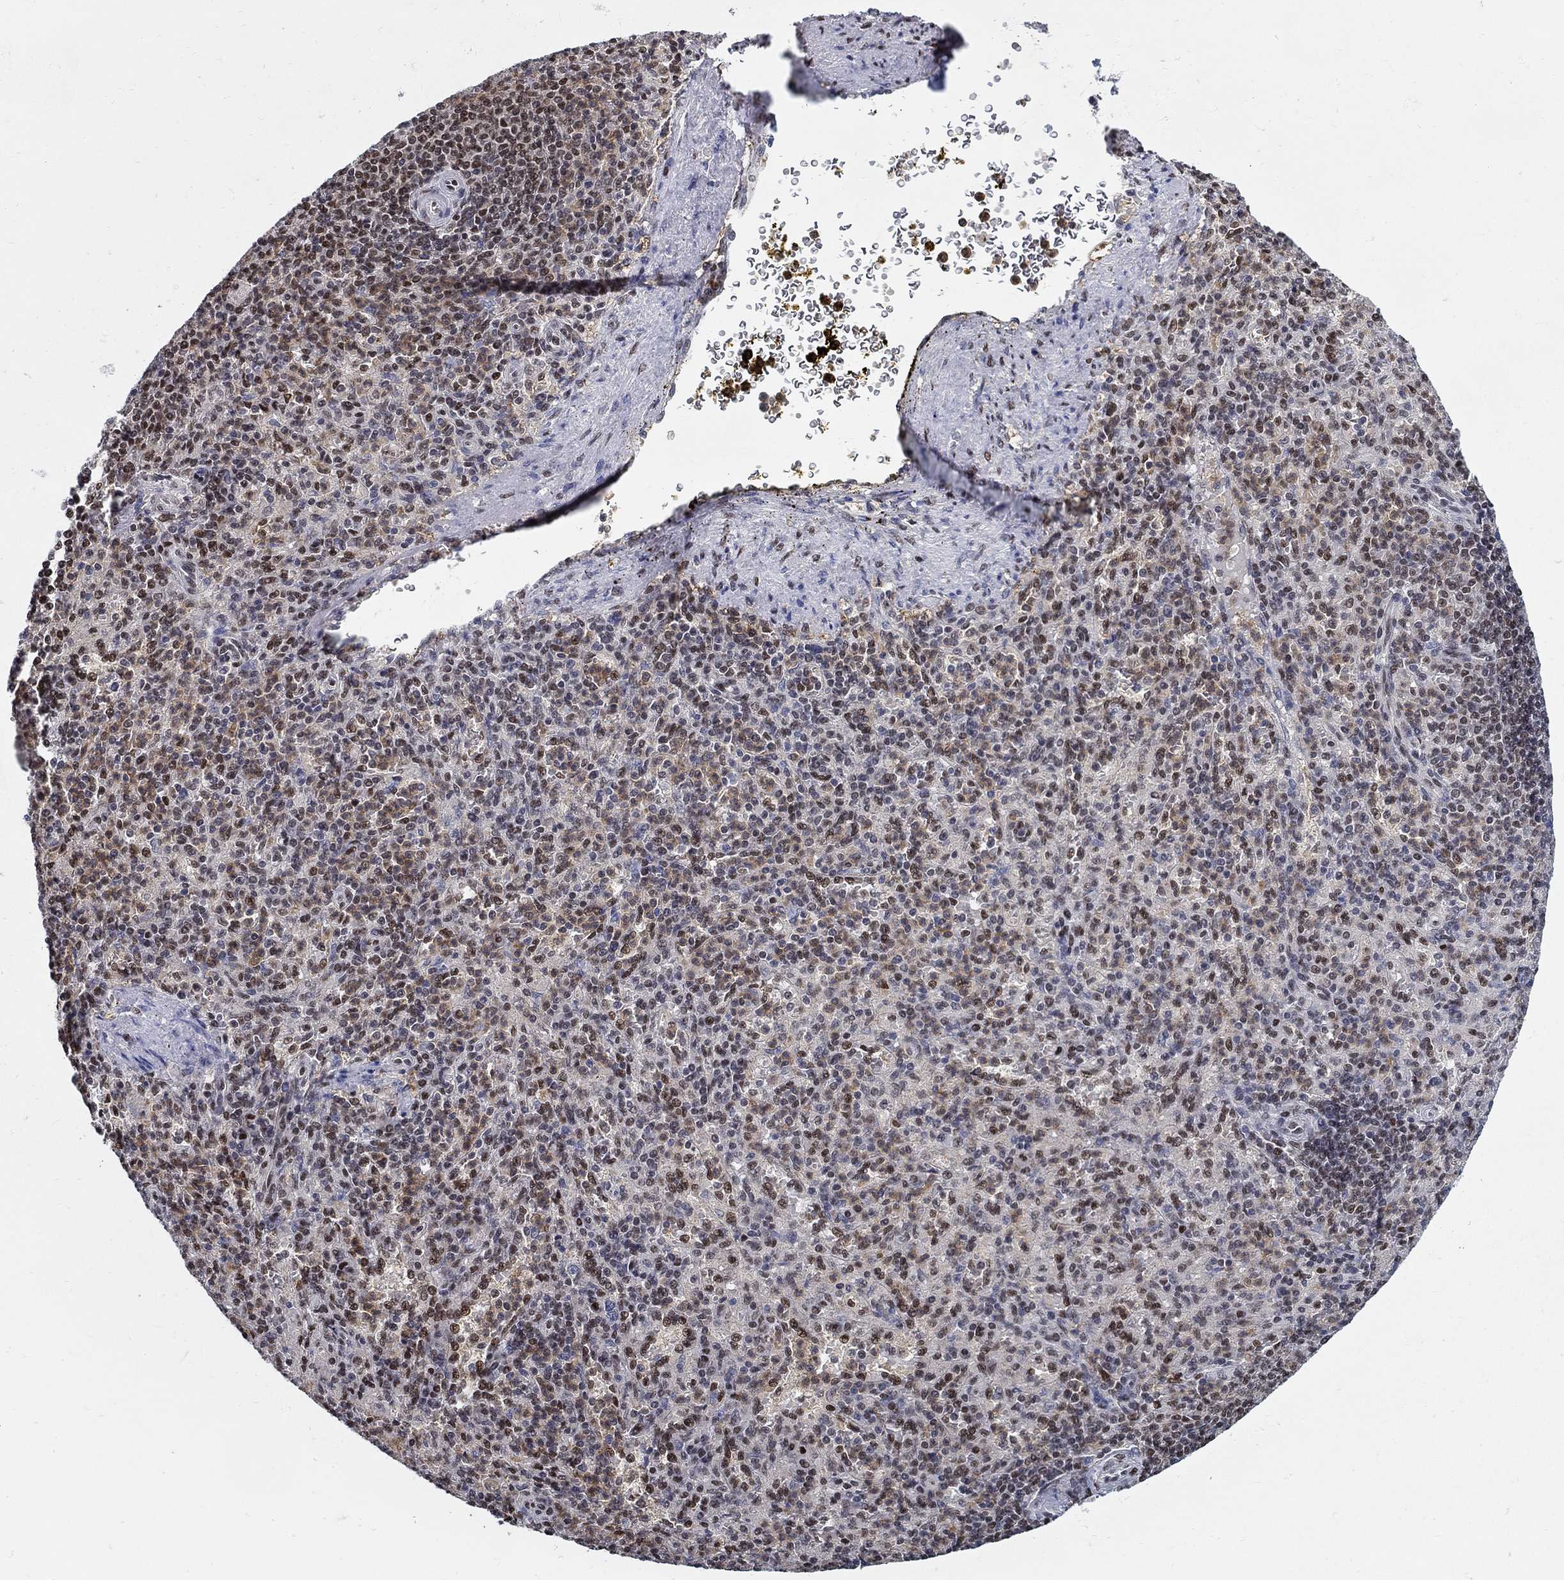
{"staining": {"intensity": "moderate", "quantity": "25%-75%", "location": "nuclear"}, "tissue": "spleen", "cell_type": "Cells in red pulp", "image_type": "normal", "snomed": [{"axis": "morphology", "description": "Normal tissue, NOS"}, {"axis": "topography", "description": "Spleen"}], "caption": "Brown immunohistochemical staining in normal human spleen displays moderate nuclear staining in about 25%-75% of cells in red pulp.", "gene": "ZNF594", "patient": {"sex": "female", "age": 74}}